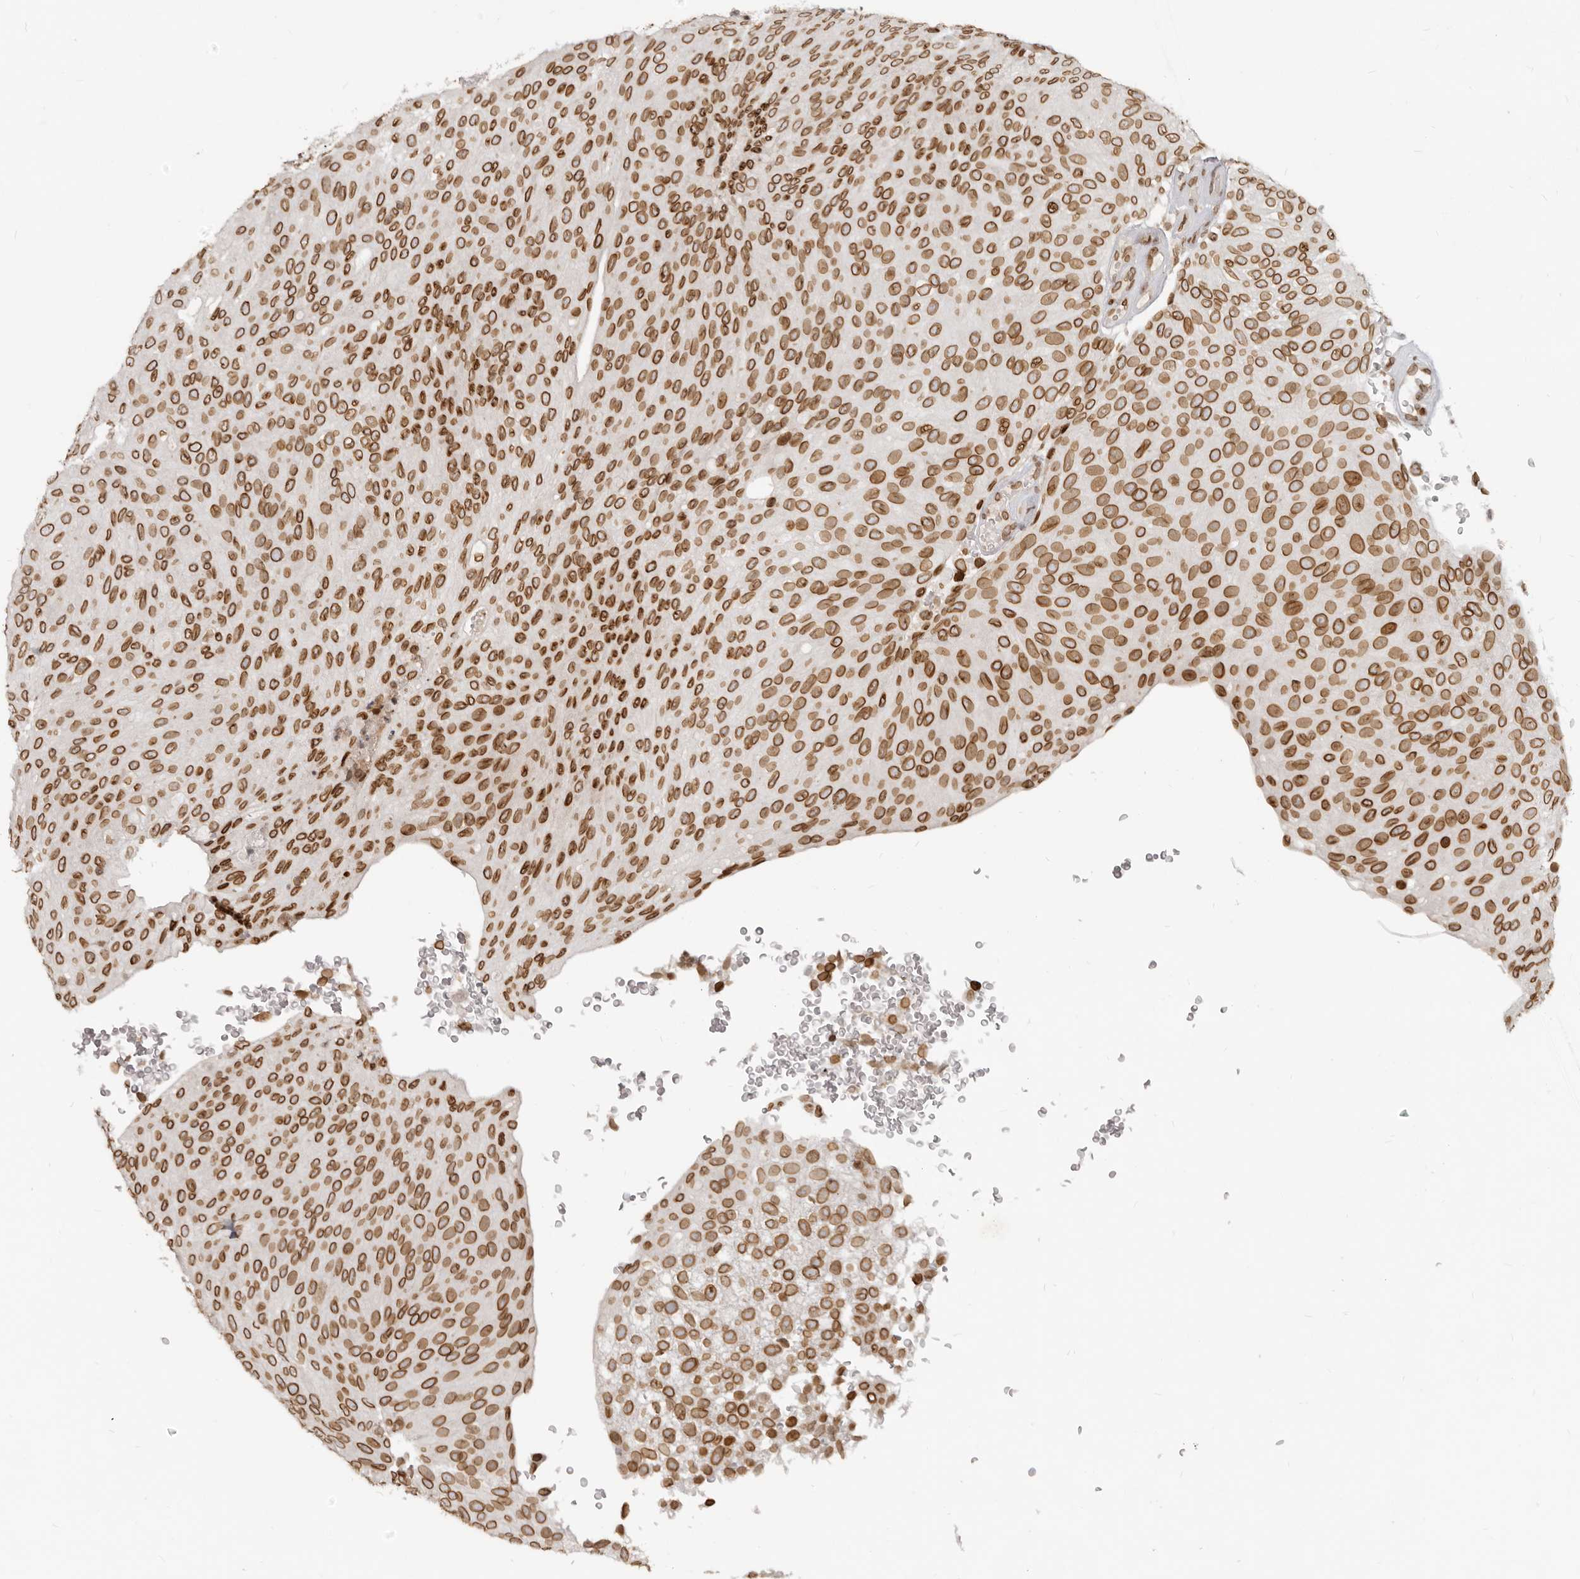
{"staining": {"intensity": "strong", "quantity": ">75%", "location": "cytoplasmic/membranous,nuclear"}, "tissue": "urothelial cancer", "cell_type": "Tumor cells", "image_type": "cancer", "snomed": [{"axis": "morphology", "description": "Urothelial carcinoma, Low grade"}, {"axis": "topography", "description": "Urinary bladder"}], "caption": "Immunohistochemical staining of human urothelial cancer exhibits strong cytoplasmic/membranous and nuclear protein staining in about >75% of tumor cells.", "gene": "NUP153", "patient": {"sex": "male", "age": 78}}